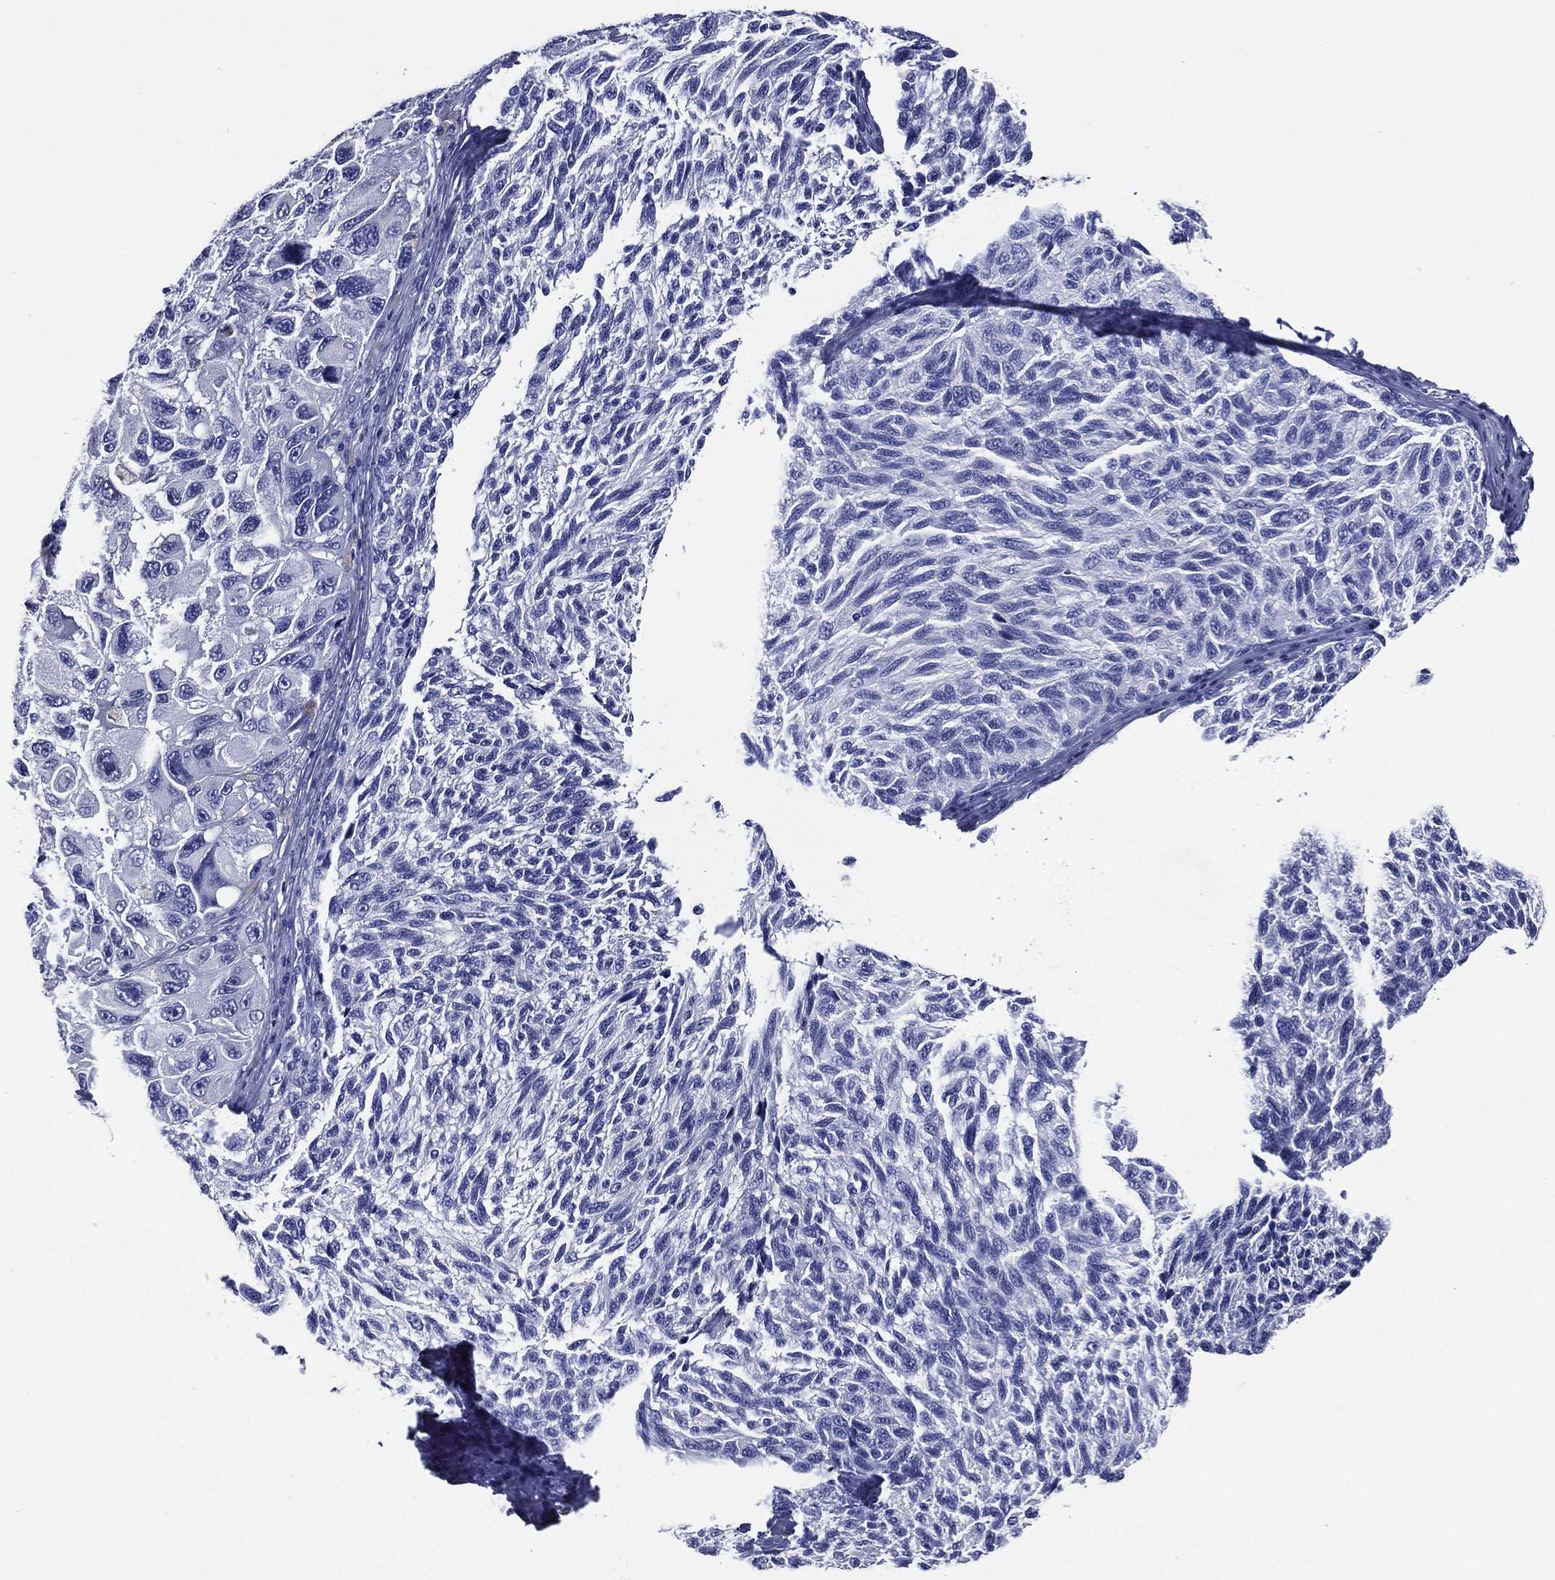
{"staining": {"intensity": "negative", "quantity": "none", "location": "none"}, "tissue": "melanoma", "cell_type": "Tumor cells", "image_type": "cancer", "snomed": [{"axis": "morphology", "description": "Malignant melanoma, NOS"}, {"axis": "topography", "description": "Skin"}], "caption": "A high-resolution micrograph shows immunohistochemistry staining of melanoma, which demonstrates no significant expression in tumor cells.", "gene": "ACE2", "patient": {"sex": "female", "age": 73}}